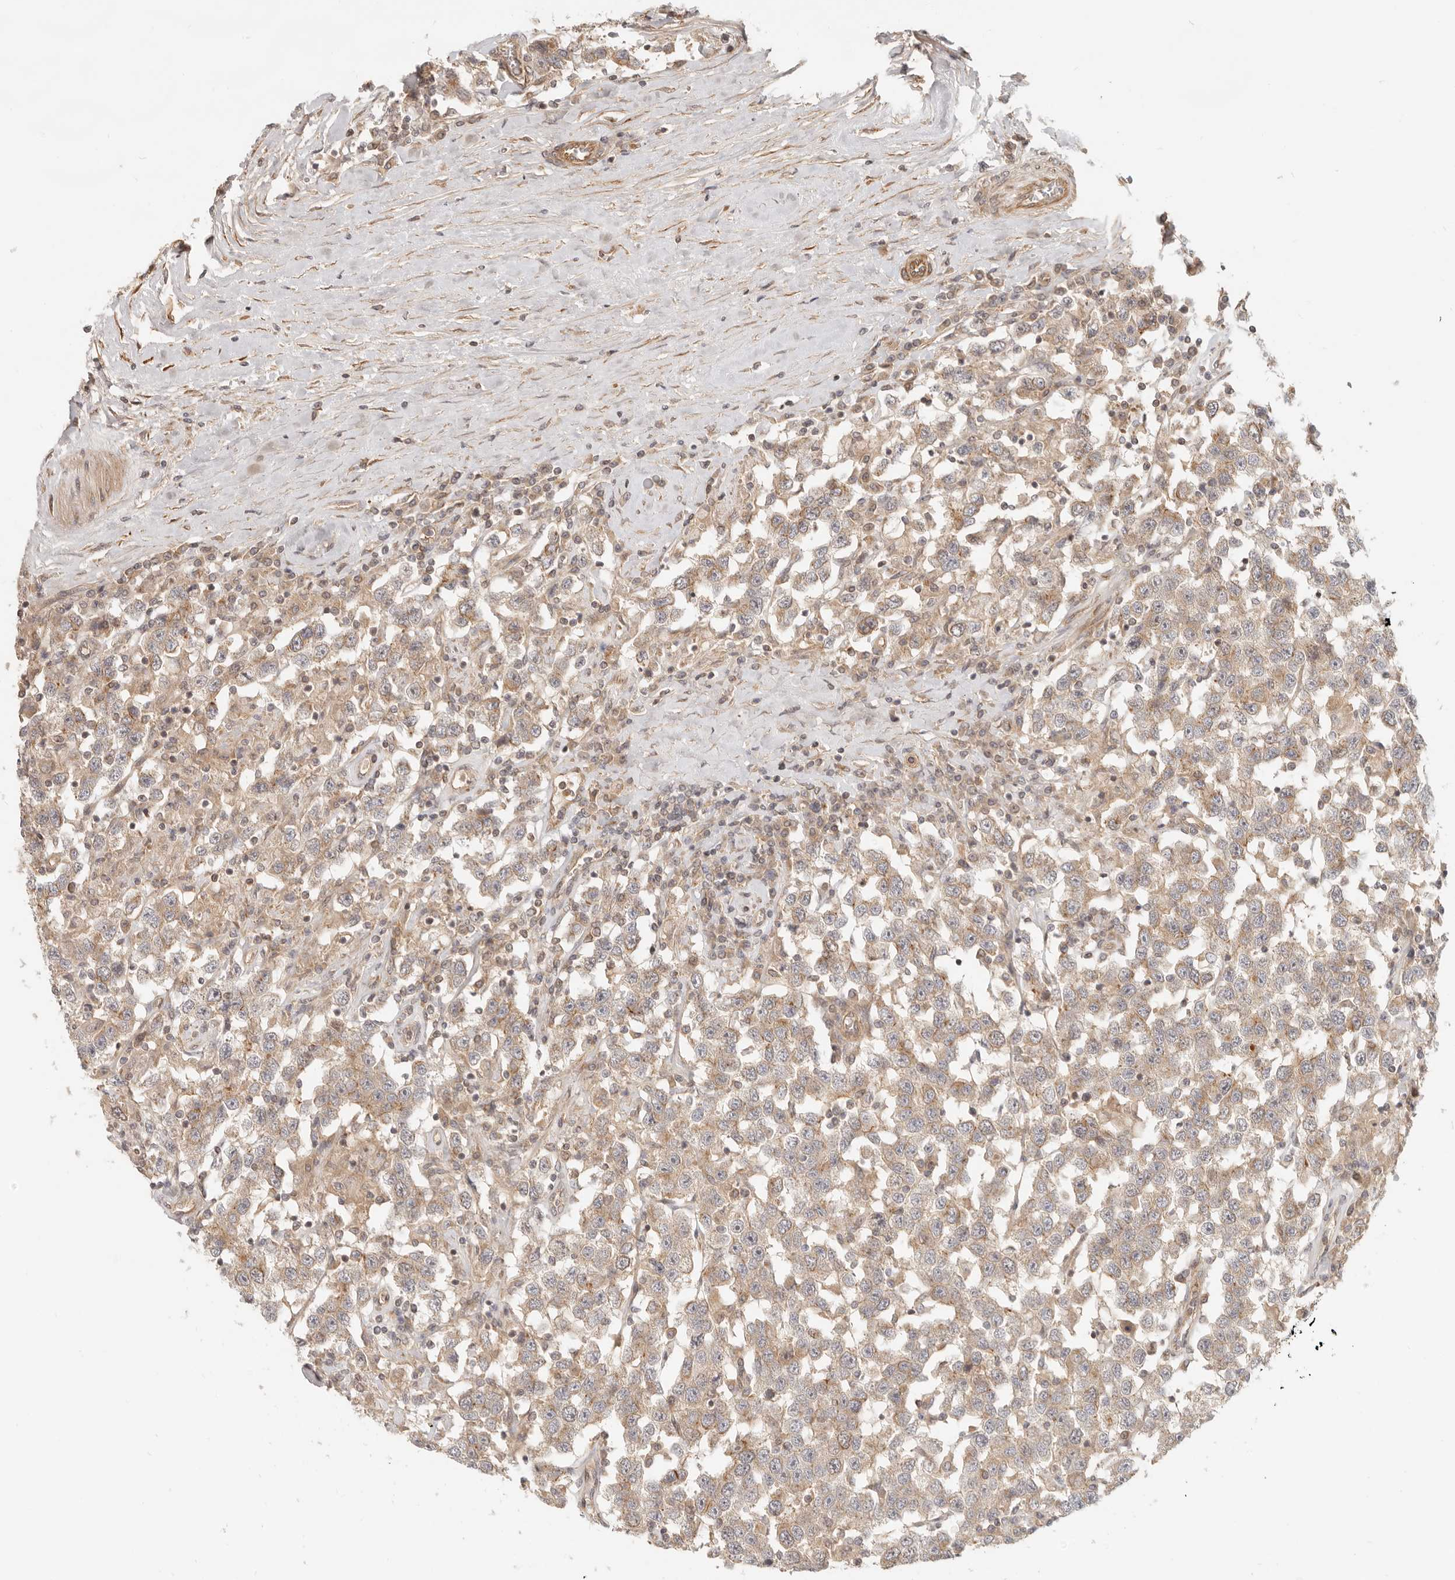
{"staining": {"intensity": "weak", "quantity": ">75%", "location": "cytoplasmic/membranous"}, "tissue": "testis cancer", "cell_type": "Tumor cells", "image_type": "cancer", "snomed": [{"axis": "morphology", "description": "Seminoma, NOS"}, {"axis": "topography", "description": "Testis"}], "caption": "This photomicrograph exhibits IHC staining of human testis seminoma, with low weak cytoplasmic/membranous staining in approximately >75% of tumor cells.", "gene": "UFSP1", "patient": {"sex": "male", "age": 41}}